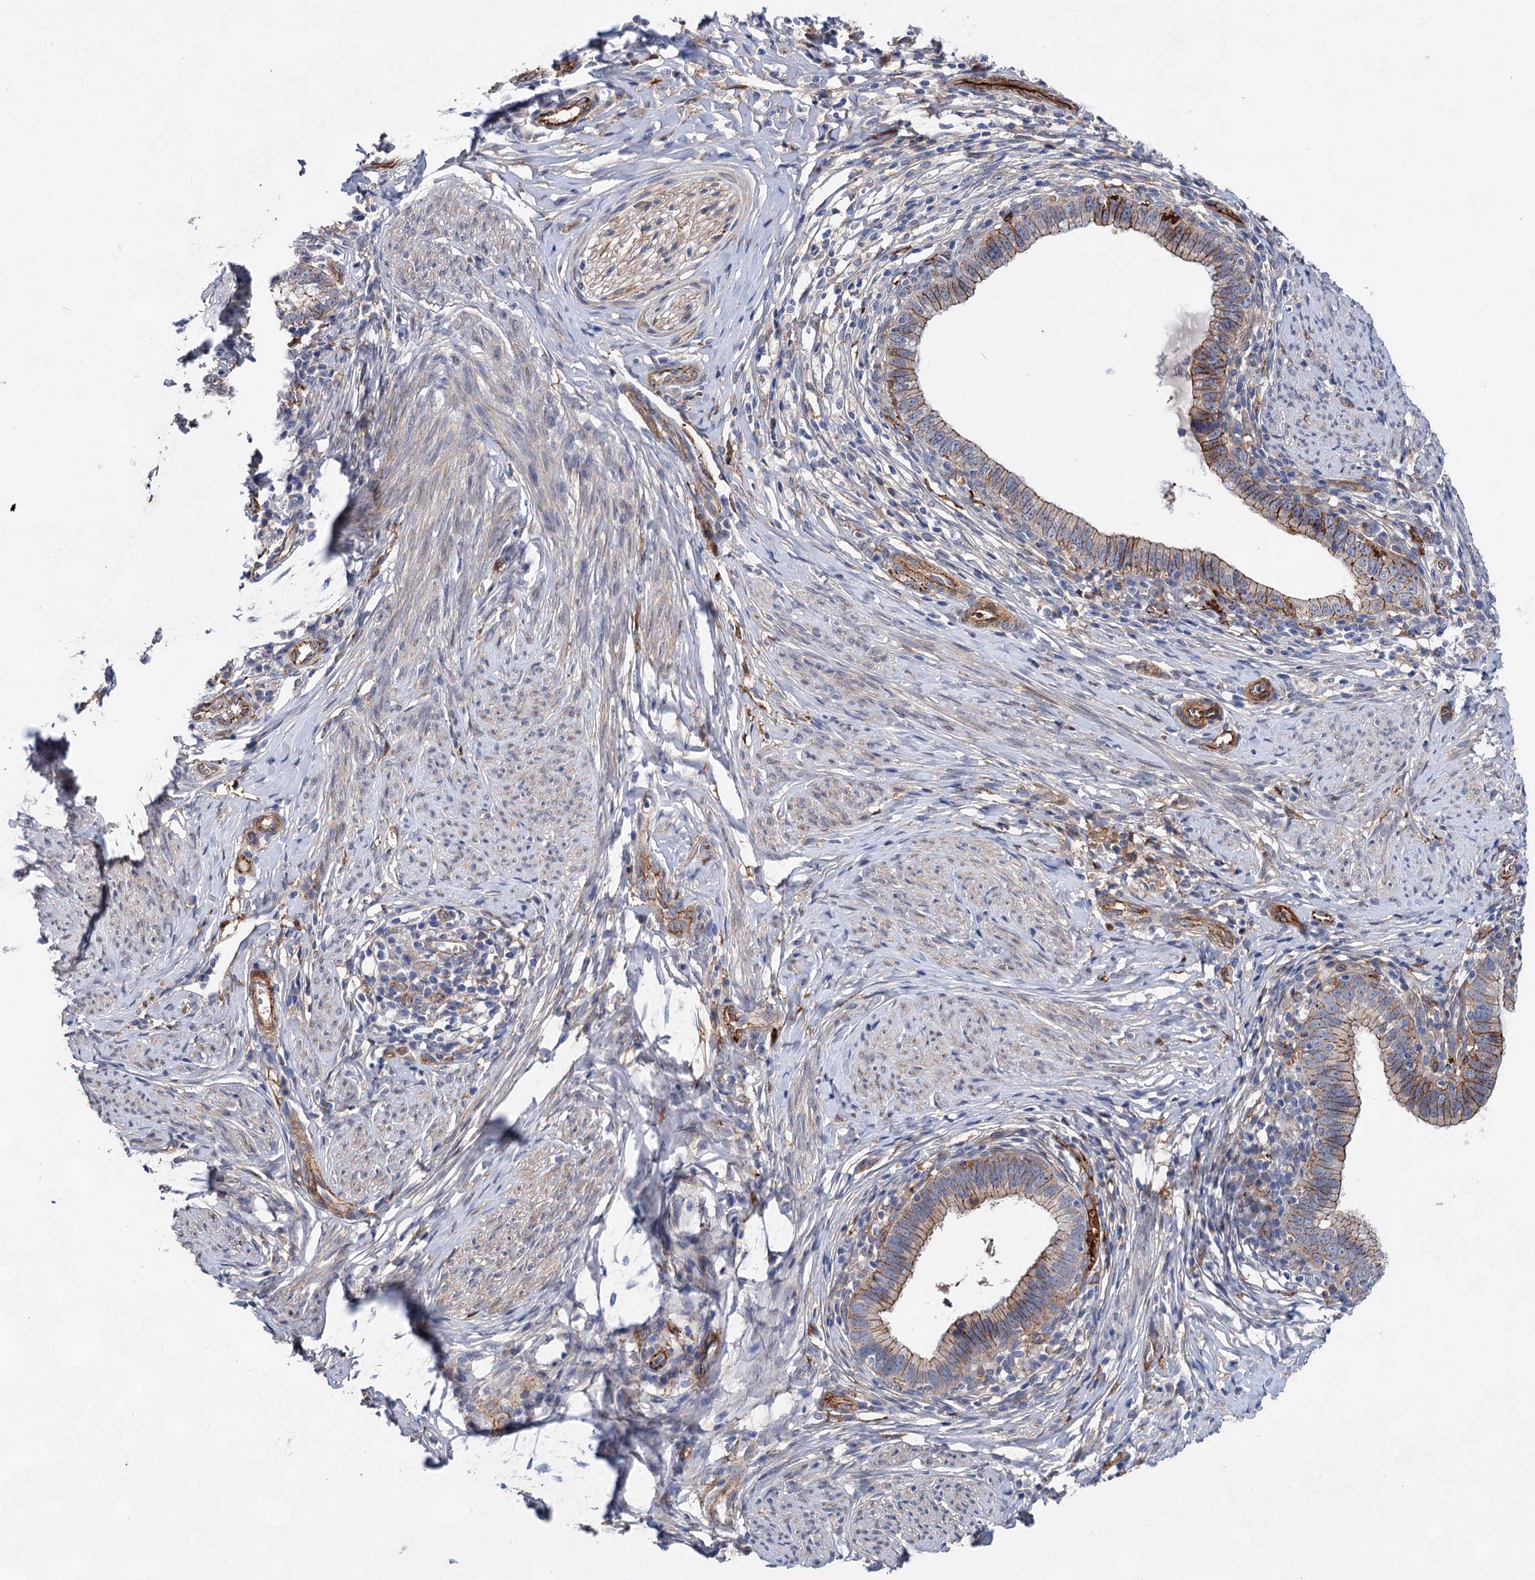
{"staining": {"intensity": "moderate", "quantity": "25%-75%", "location": "cytoplasmic/membranous"}, "tissue": "cervical cancer", "cell_type": "Tumor cells", "image_type": "cancer", "snomed": [{"axis": "morphology", "description": "Adenocarcinoma, NOS"}, {"axis": "topography", "description": "Cervix"}], "caption": "Approximately 25%-75% of tumor cells in human cervical cancer reveal moderate cytoplasmic/membranous protein expression as visualized by brown immunohistochemical staining.", "gene": "TMTC3", "patient": {"sex": "female", "age": 36}}